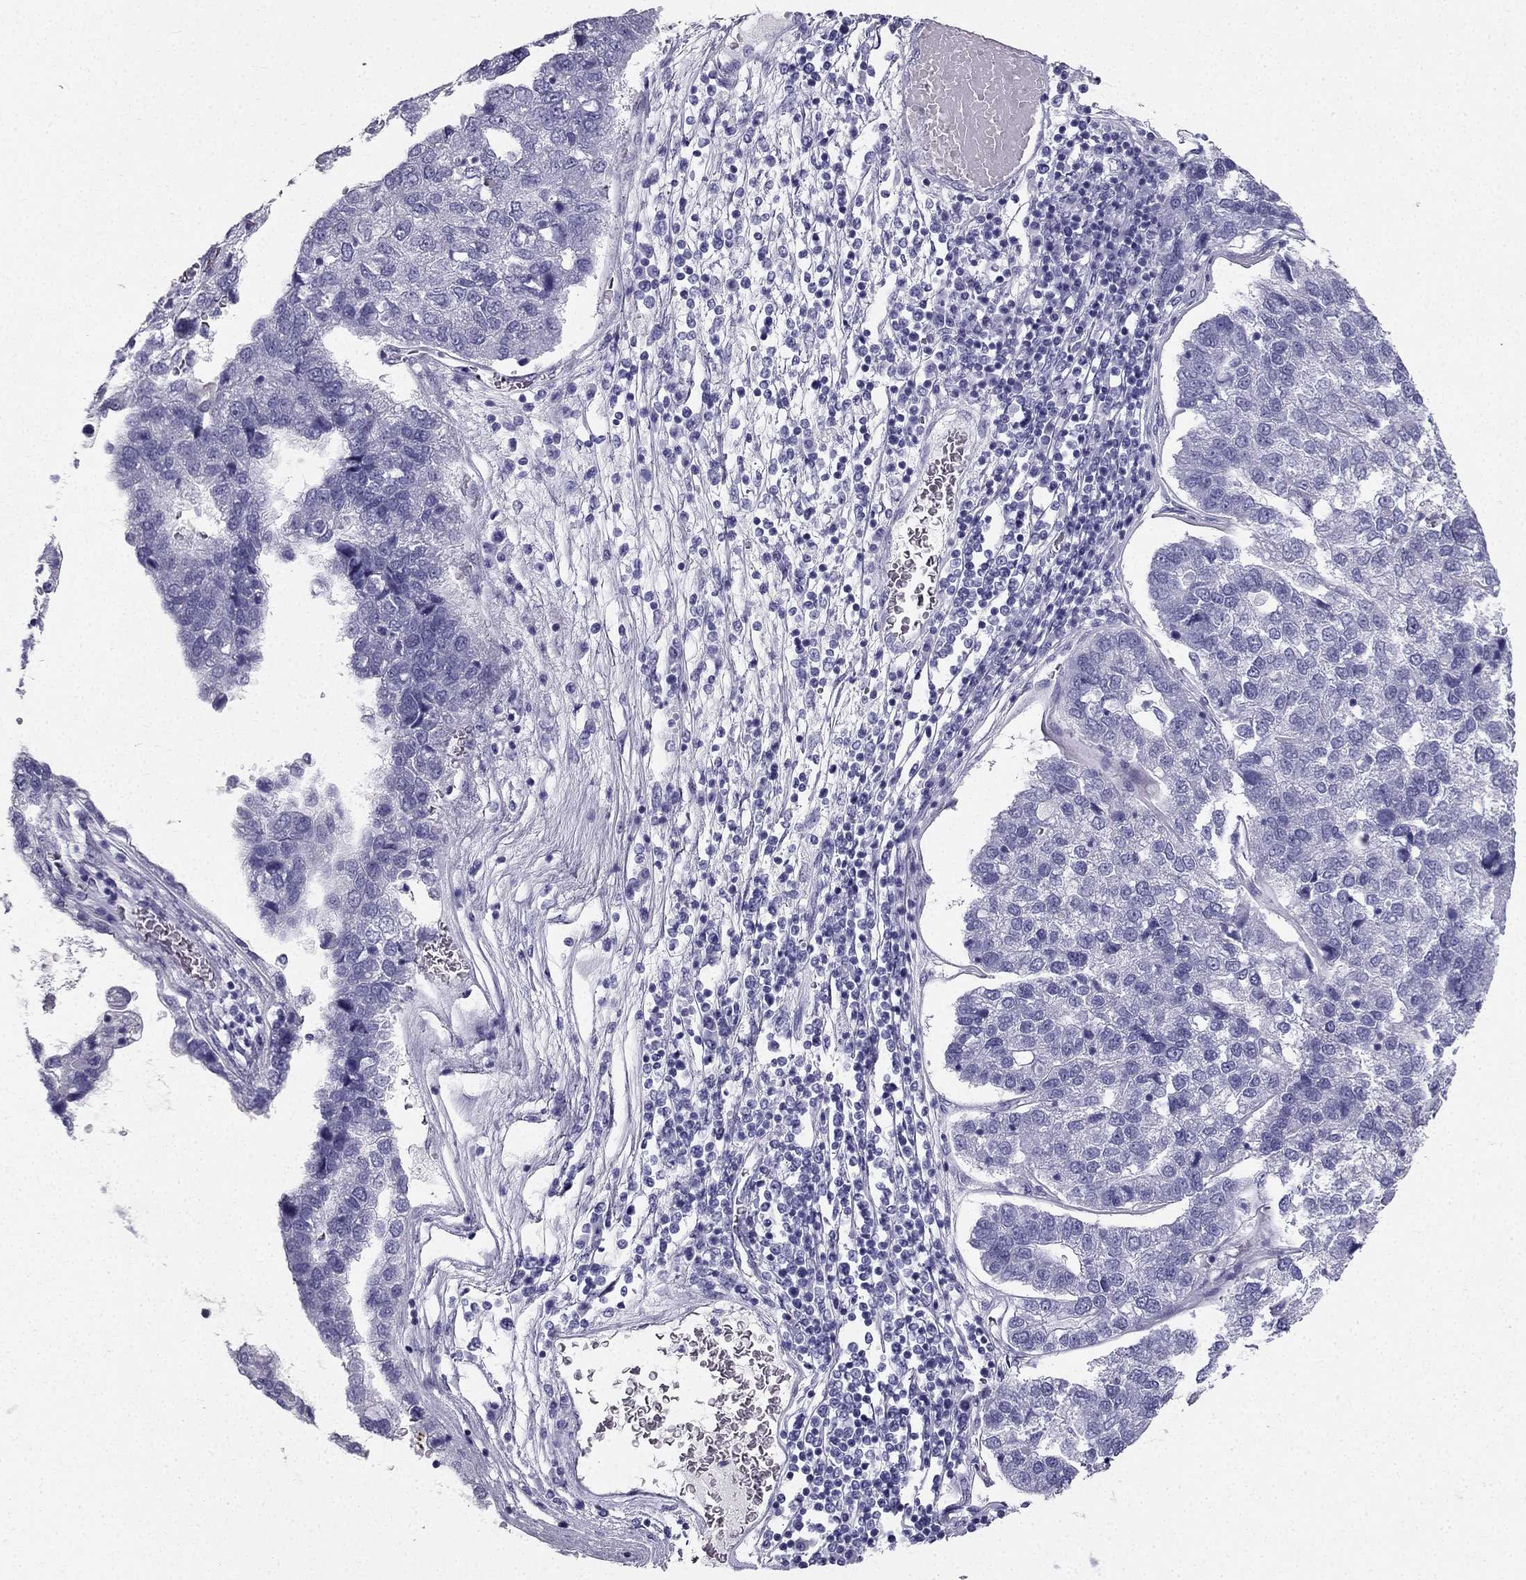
{"staining": {"intensity": "negative", "quantity": "none", "location": "none"}, "tissue": "pancreatic cancer", "cell_type": "Tumor cells", "image_type": "cancer", "snomed": [{"axis": "morphology", "description": "Adenocarcinoma, NOS"}, {"axis": "topography", "description": "Pancreas"}], "caption": "Human pancreatic cancer stained for a protein using IHC exhibits no staining in tumor cells.", "gene": "TFF3", "patient": {"sex": "female", "age": 61}}